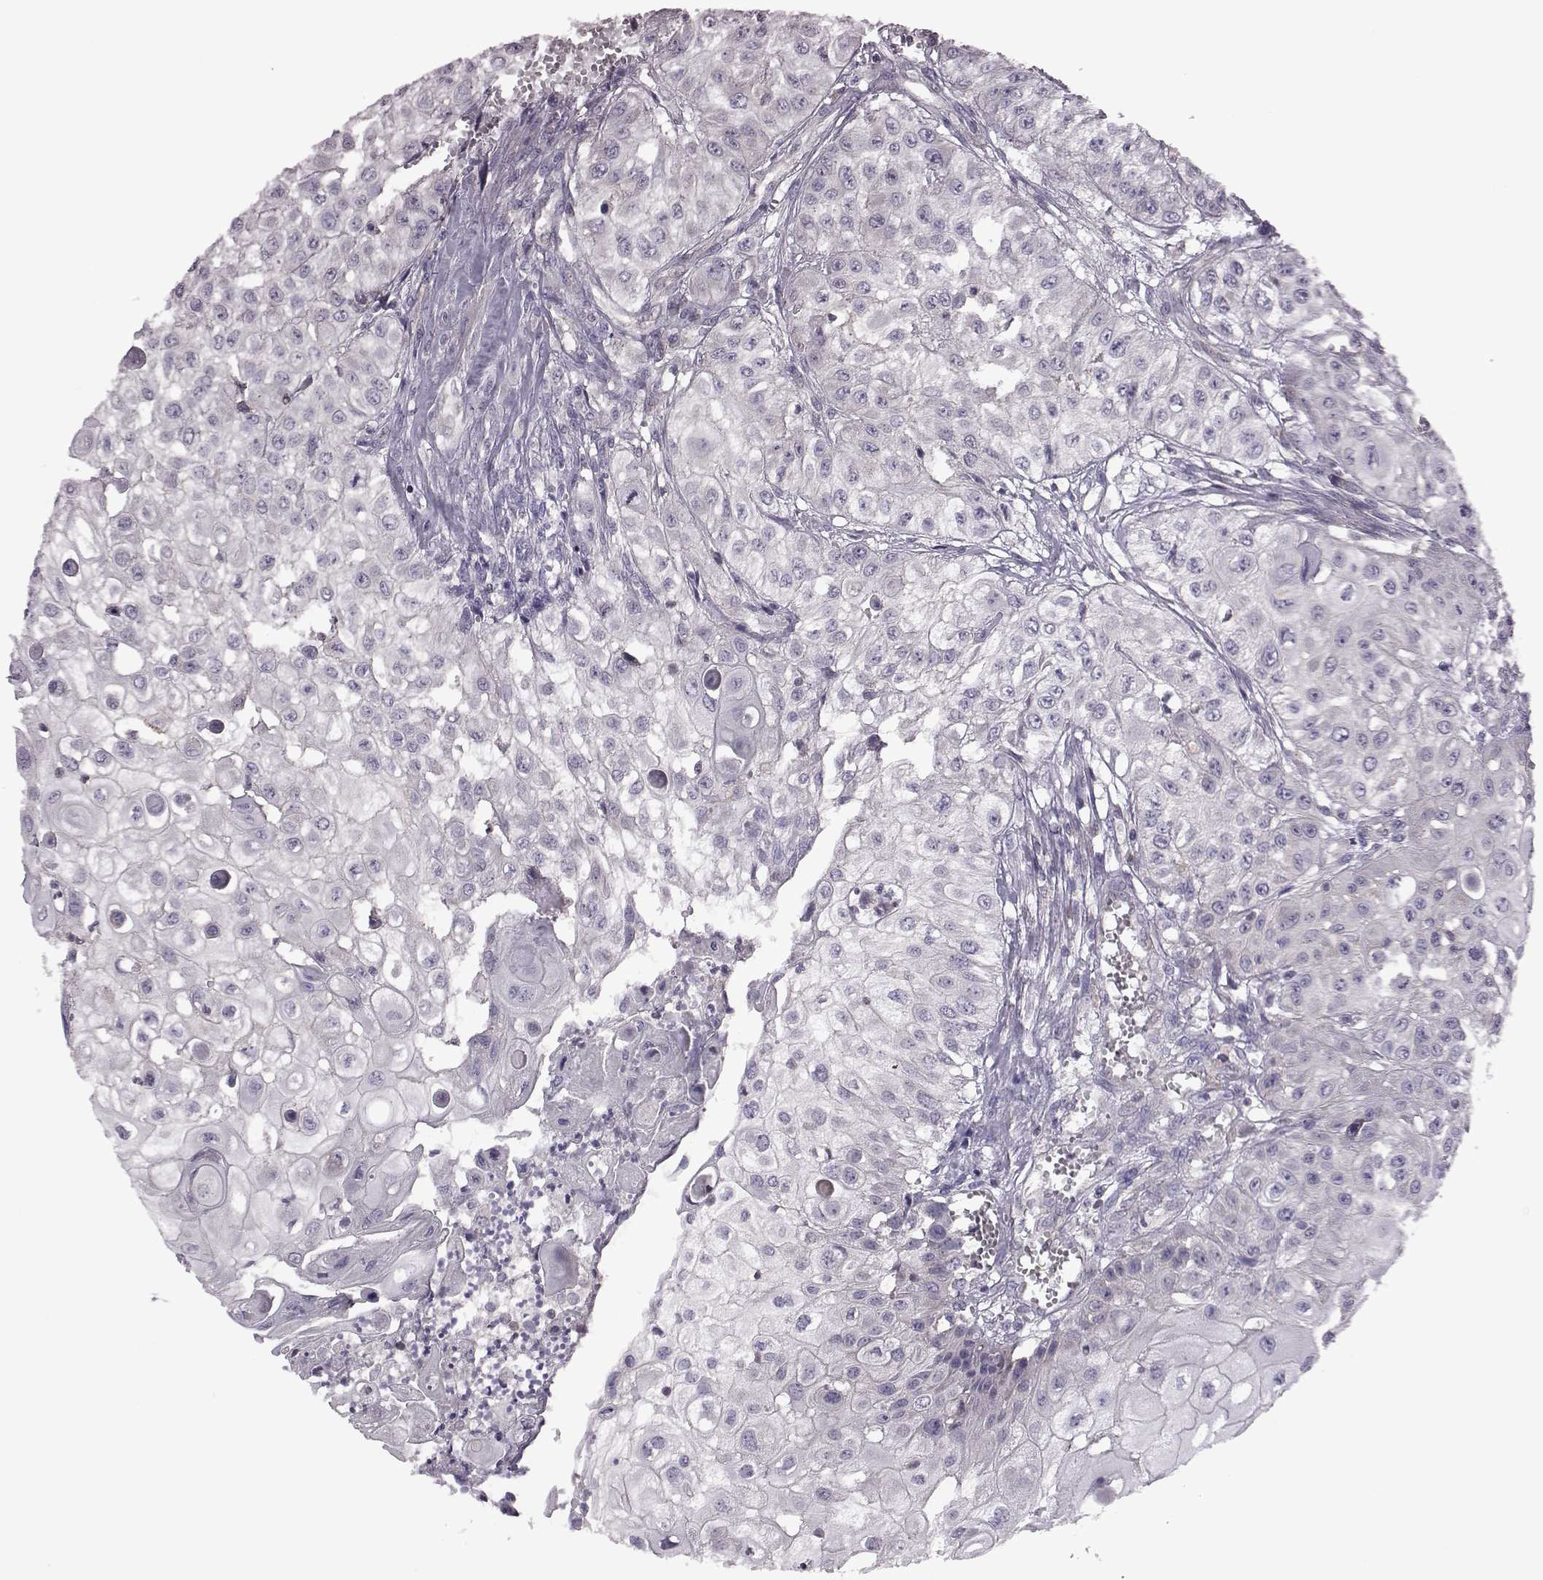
{"staining": {"intensity": "negative", "quantity": "none", "location": "none"}, "tissue": "urothelial cancer", "cell_type": "Tumor cells", "image_type": "cancer", "snomed": [{"axis": "morphology", "description": "Urothelial carcinoma, High grade"}, {"axis": "topography", "description": "Urinary bladder"}], "caption": "Histopathology image shows no protein positivity in tumor cells of urothelial cancer tissue. The staining was performed using DAB to visualize the protein expression in brown, while the nuclei were stained in blue with hematoxylin (Magnification: 20x).", "gene": "CDC42SE1", "patient": {"sex": "female", "age": 79}}